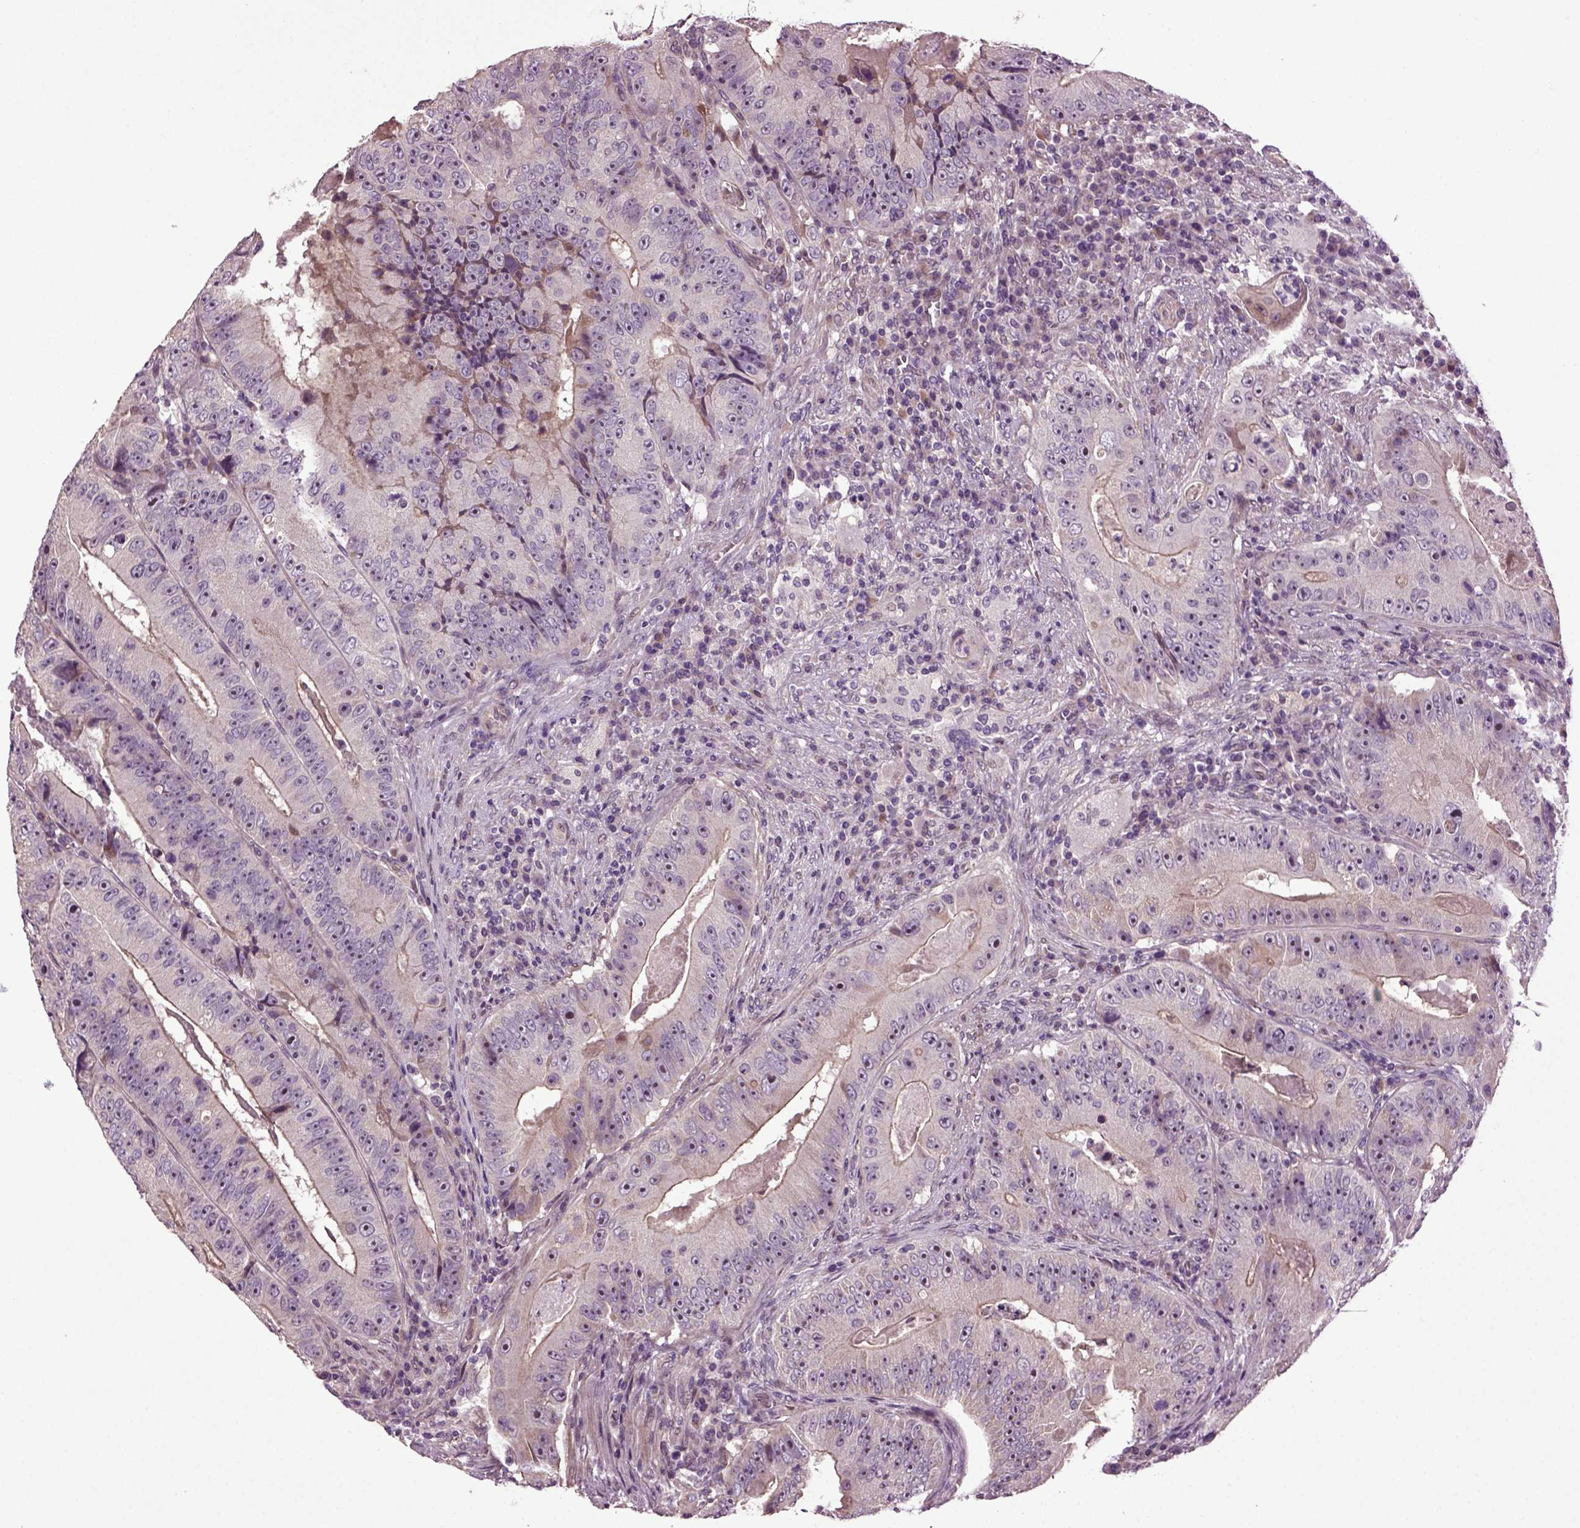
{"staining": {"intensity": "moderate", "quantity": "<25%", "location": "cytoplasmic/membranous"}, "tissue": "colorectal cancer", "cell_type": "Tumor cells", "image_type": "cancer", "snomed": [{"axis": "morphology", "description": "Adenocarcinoma, NOS"}, {"axis": "topography", "description": "Colon"}], "caption": "Colorectal cancer (adenocarcinoma) stained with DAB (3,3'-diaminobenzidine) immunohistochemistry (IHC) displays low levels of moderate cytoplasmic/membranous expression in approximately <25% of tumor cells. (IHC, brightfield microscopy, high magnification).", "gene": "HAGHL", "patient": {"sex": "female", "age": 86}}